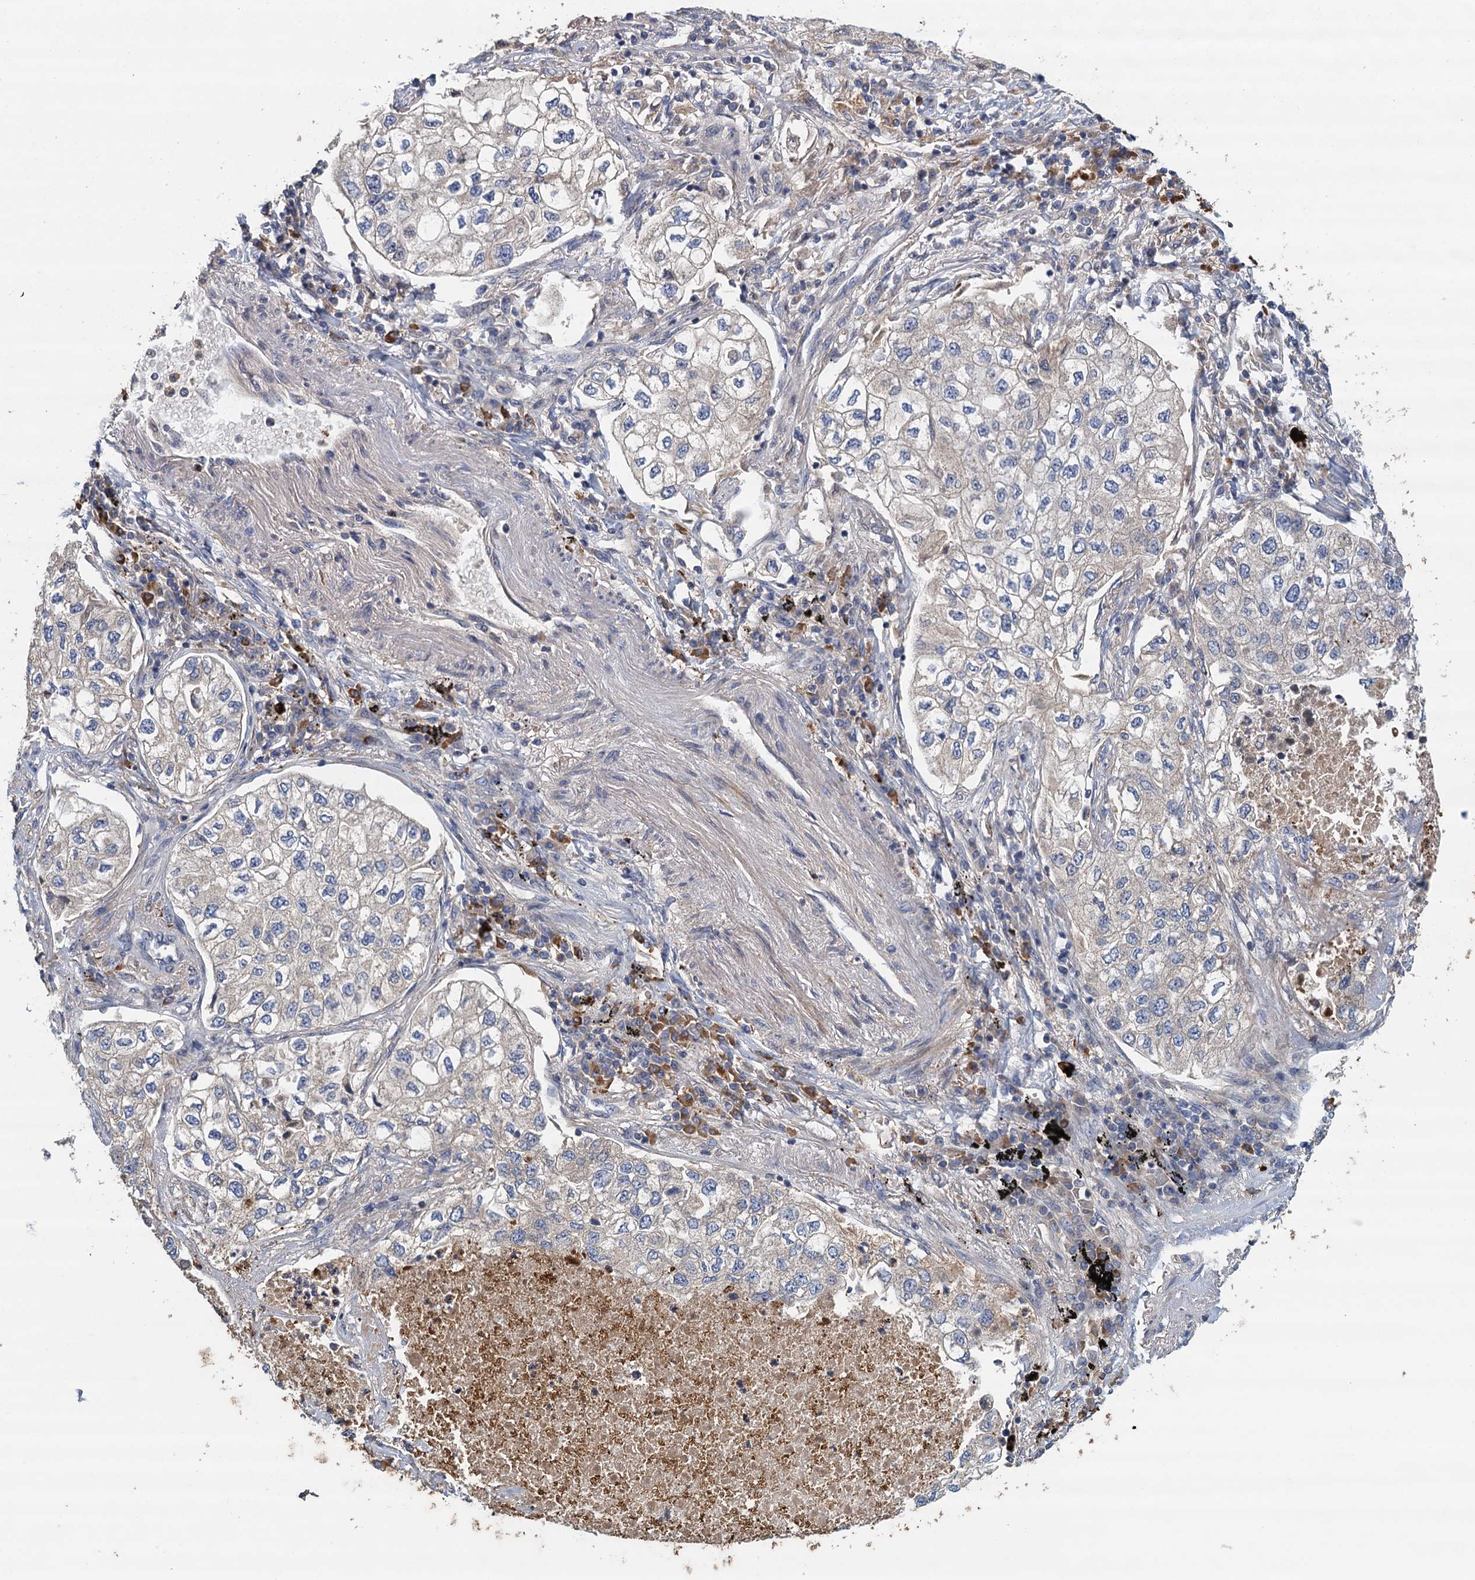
{"staining": {"intensity": "negative", "quantity": "none", "location": "none"}, "tissue": "lung cancer", "cell_type": "Tumor cells", "image_type": "cancer", "snomed": [{"axis": "morphology", "description": "Adenocarcinoma, NOS"}, {"axis": "topography", "description": "Lung"}], "caption": "The immunohistochemistry photomicrograph has no significant positivity in tumor cells of lung cancer tissue. Nuclei are stained in blue.", "gene": "TPCN1", "patient": {"sex": "male", "age": 63}}